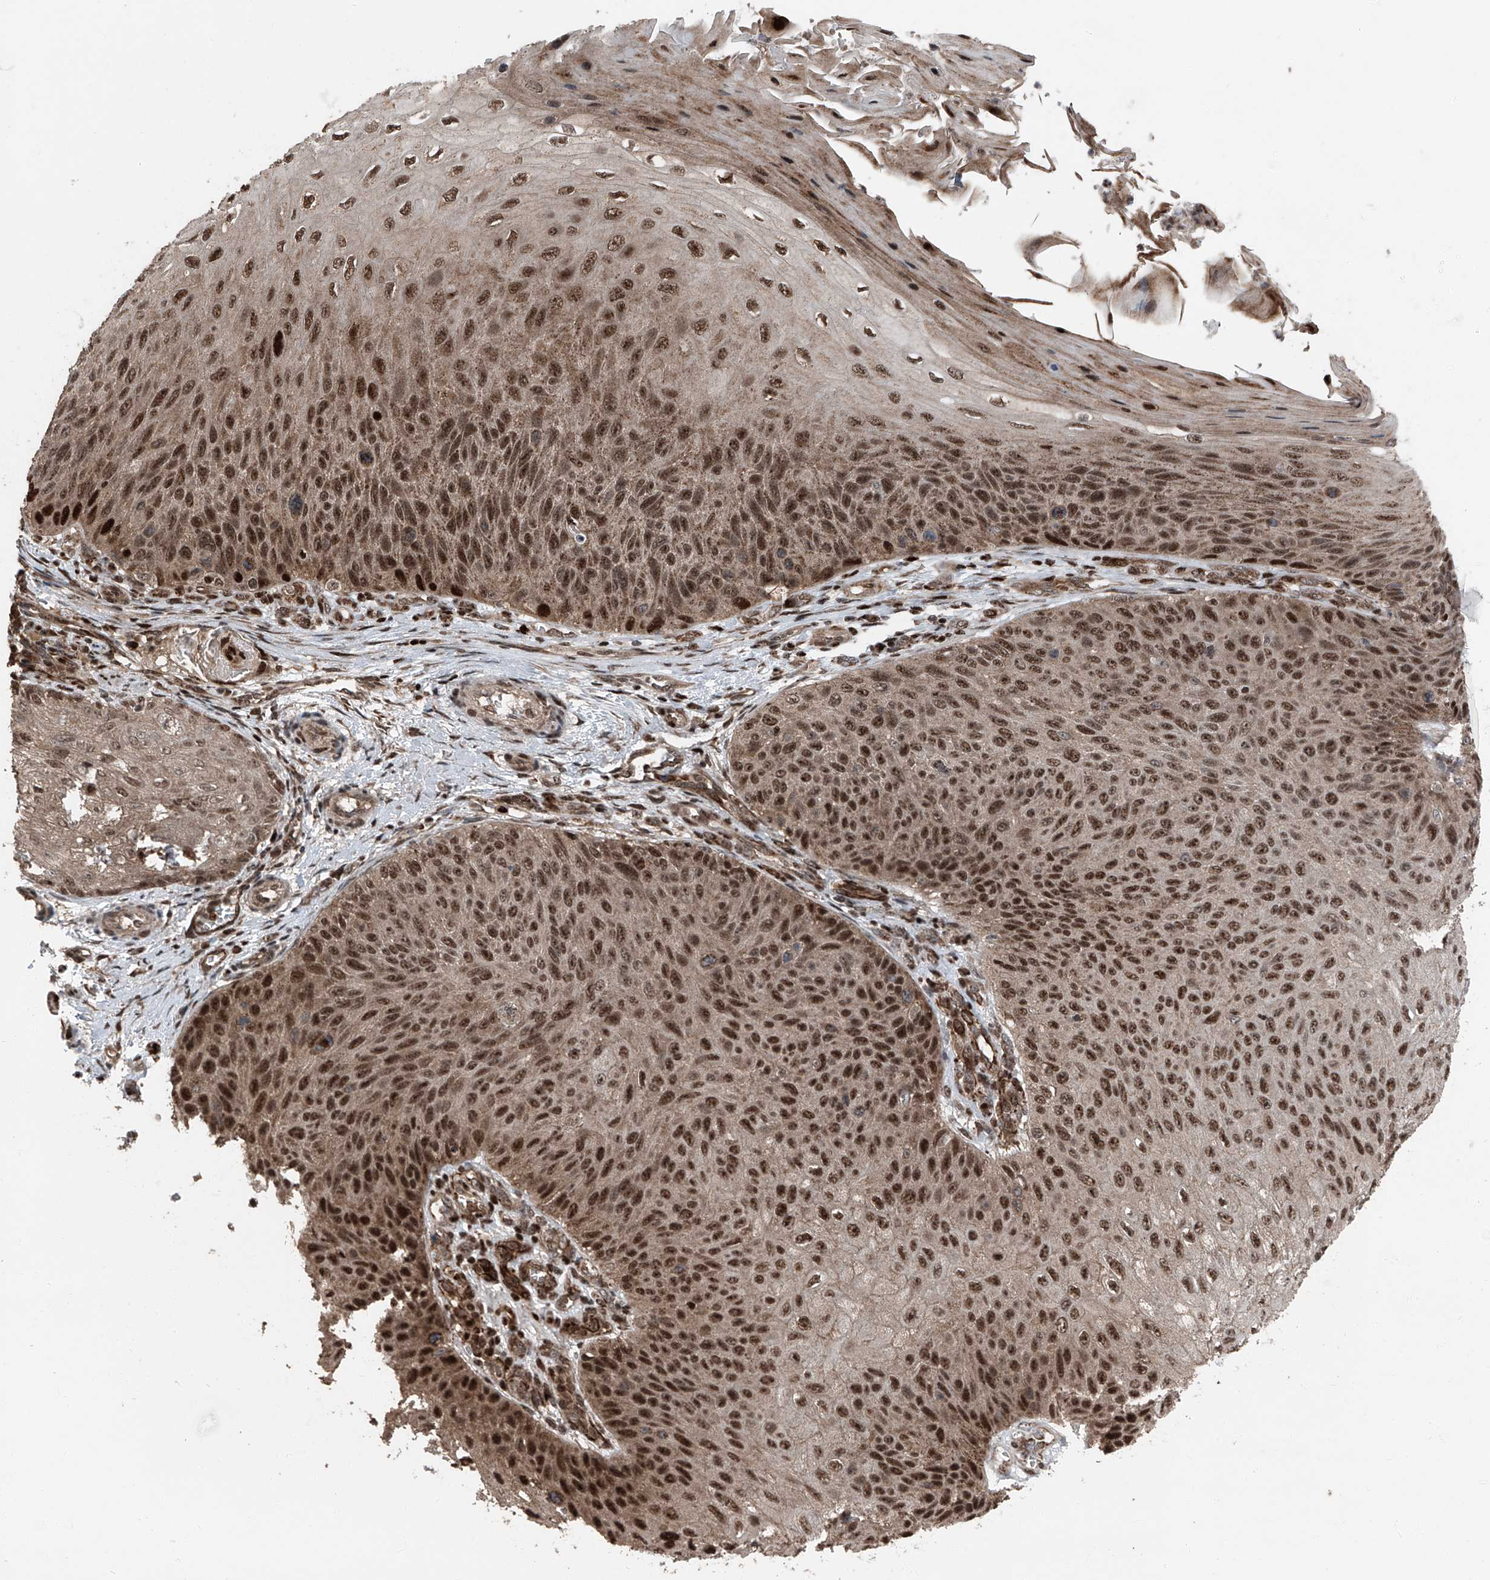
{"staining": {"intensity": "strong", "quantity": ">75%", "location": "nuclear"}, "tissue": "skin cancer", "cell_type": "Tumor cells", "image_type": "cancer", "snomed": [{"axis": "morphology", "description": "Squamous cell carcinoma, NOS"}, {"axis": "topography", "description": "Skin"}], "caption": "Skin cancer (squamous cell carcinoma) tissue reveals strong nuclear positivity in approximately >75% of tumor cells, visualized by immunohistochemistry. Immunohistochemistry stains the protein in brown and the nuclei are stained blue.", "gene": "FKBP5", "patient": {"sex": "female", "age": 88}}